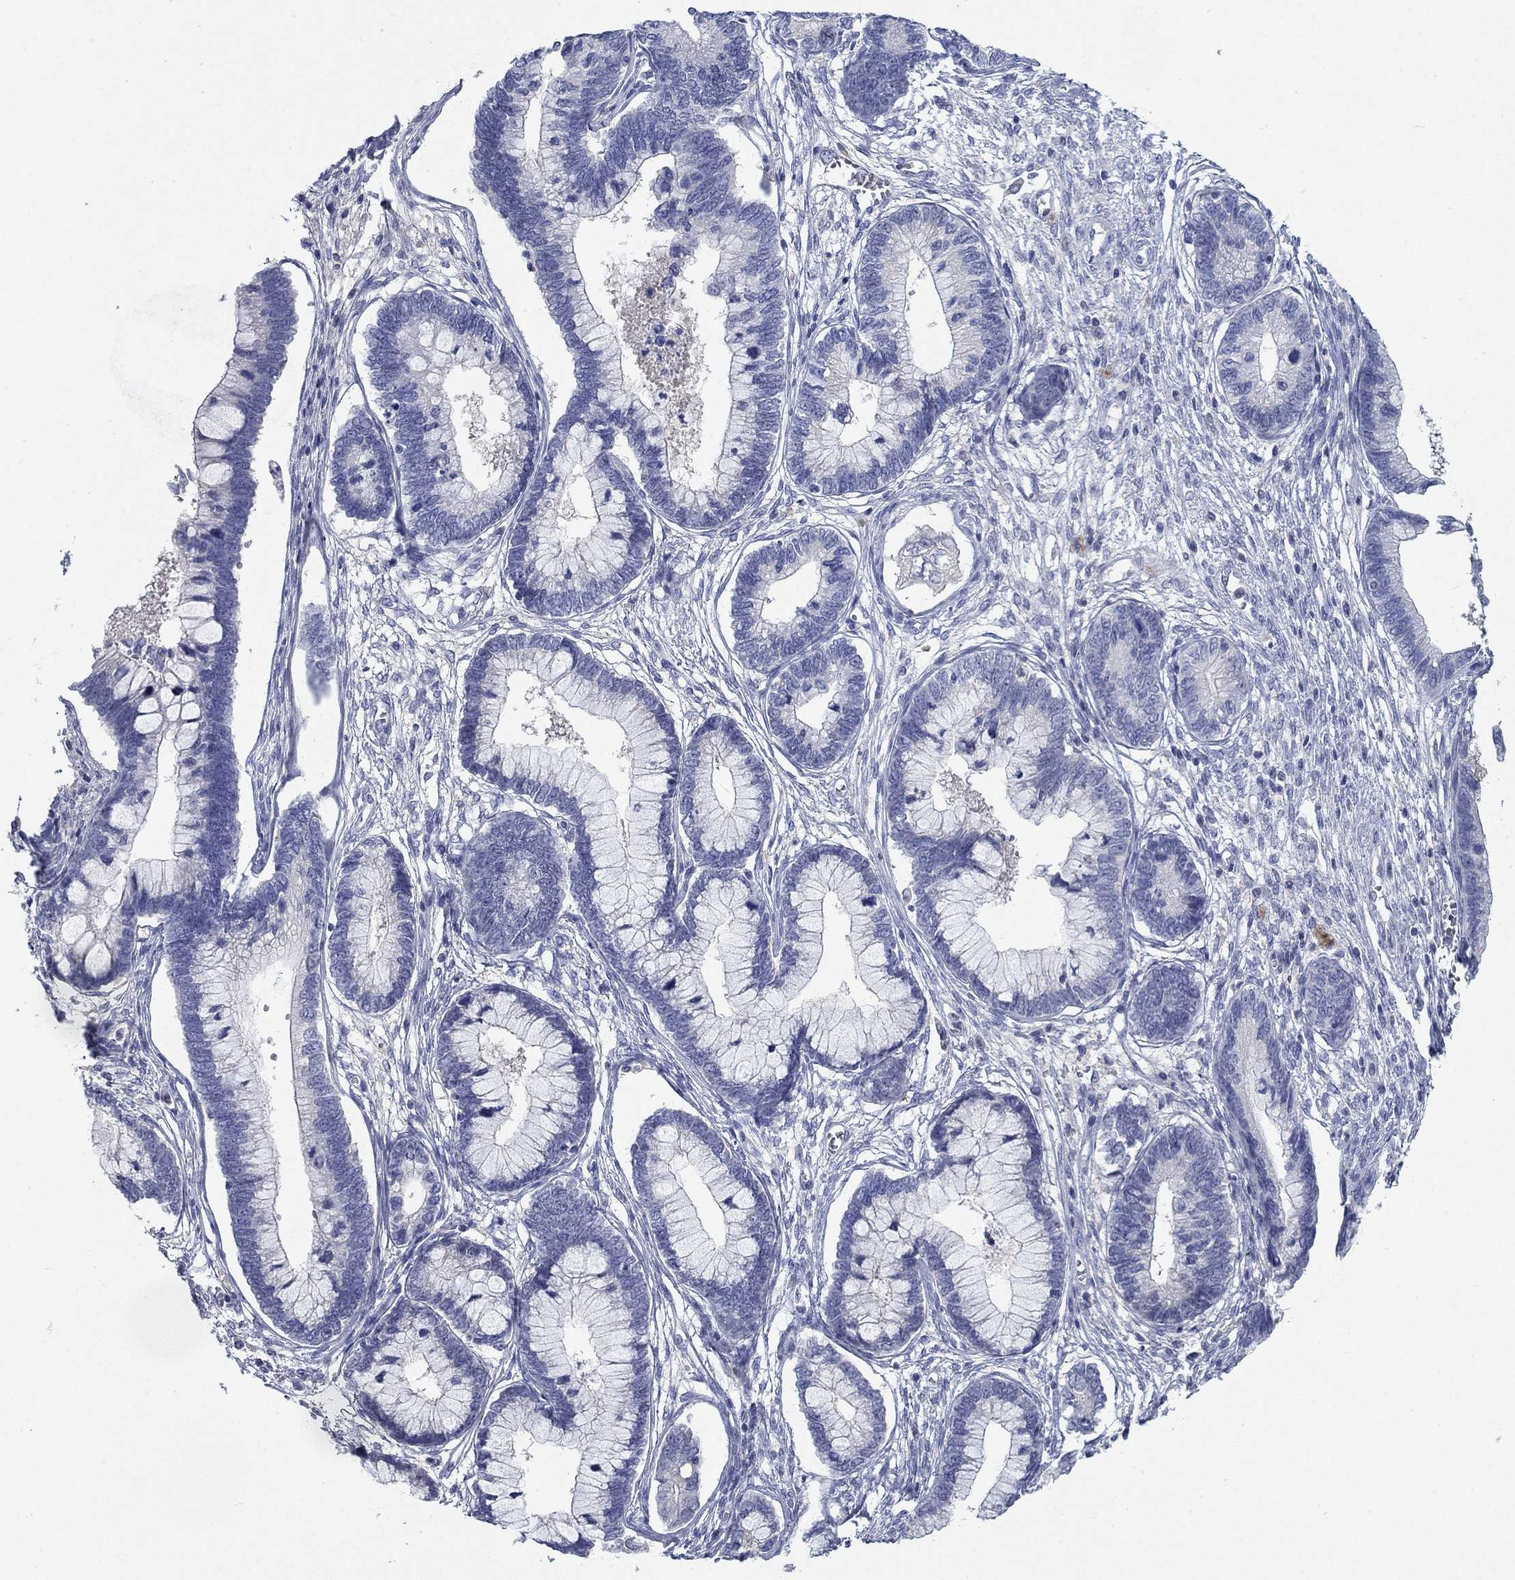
{"staining": {"intensity": "negative", "quantity": "none", "location": "none"}, "tissue": "cervical cancer", "cell_type": "Tumor cells", "image_type": "cancer", "snomed": [{"axis": "morphology", "description": "Adenocarcinoma, NOS"}, {"axis": "topography", "description": "Cervix"}], "caption": "Immunohistochemistry (IHC) photomicrograph of human cervical cancer stained for a protein (brown), which shows no expression in tumor cells.", "gene": "TMEM249", "patient": {"sex": "female", "age": 44}}